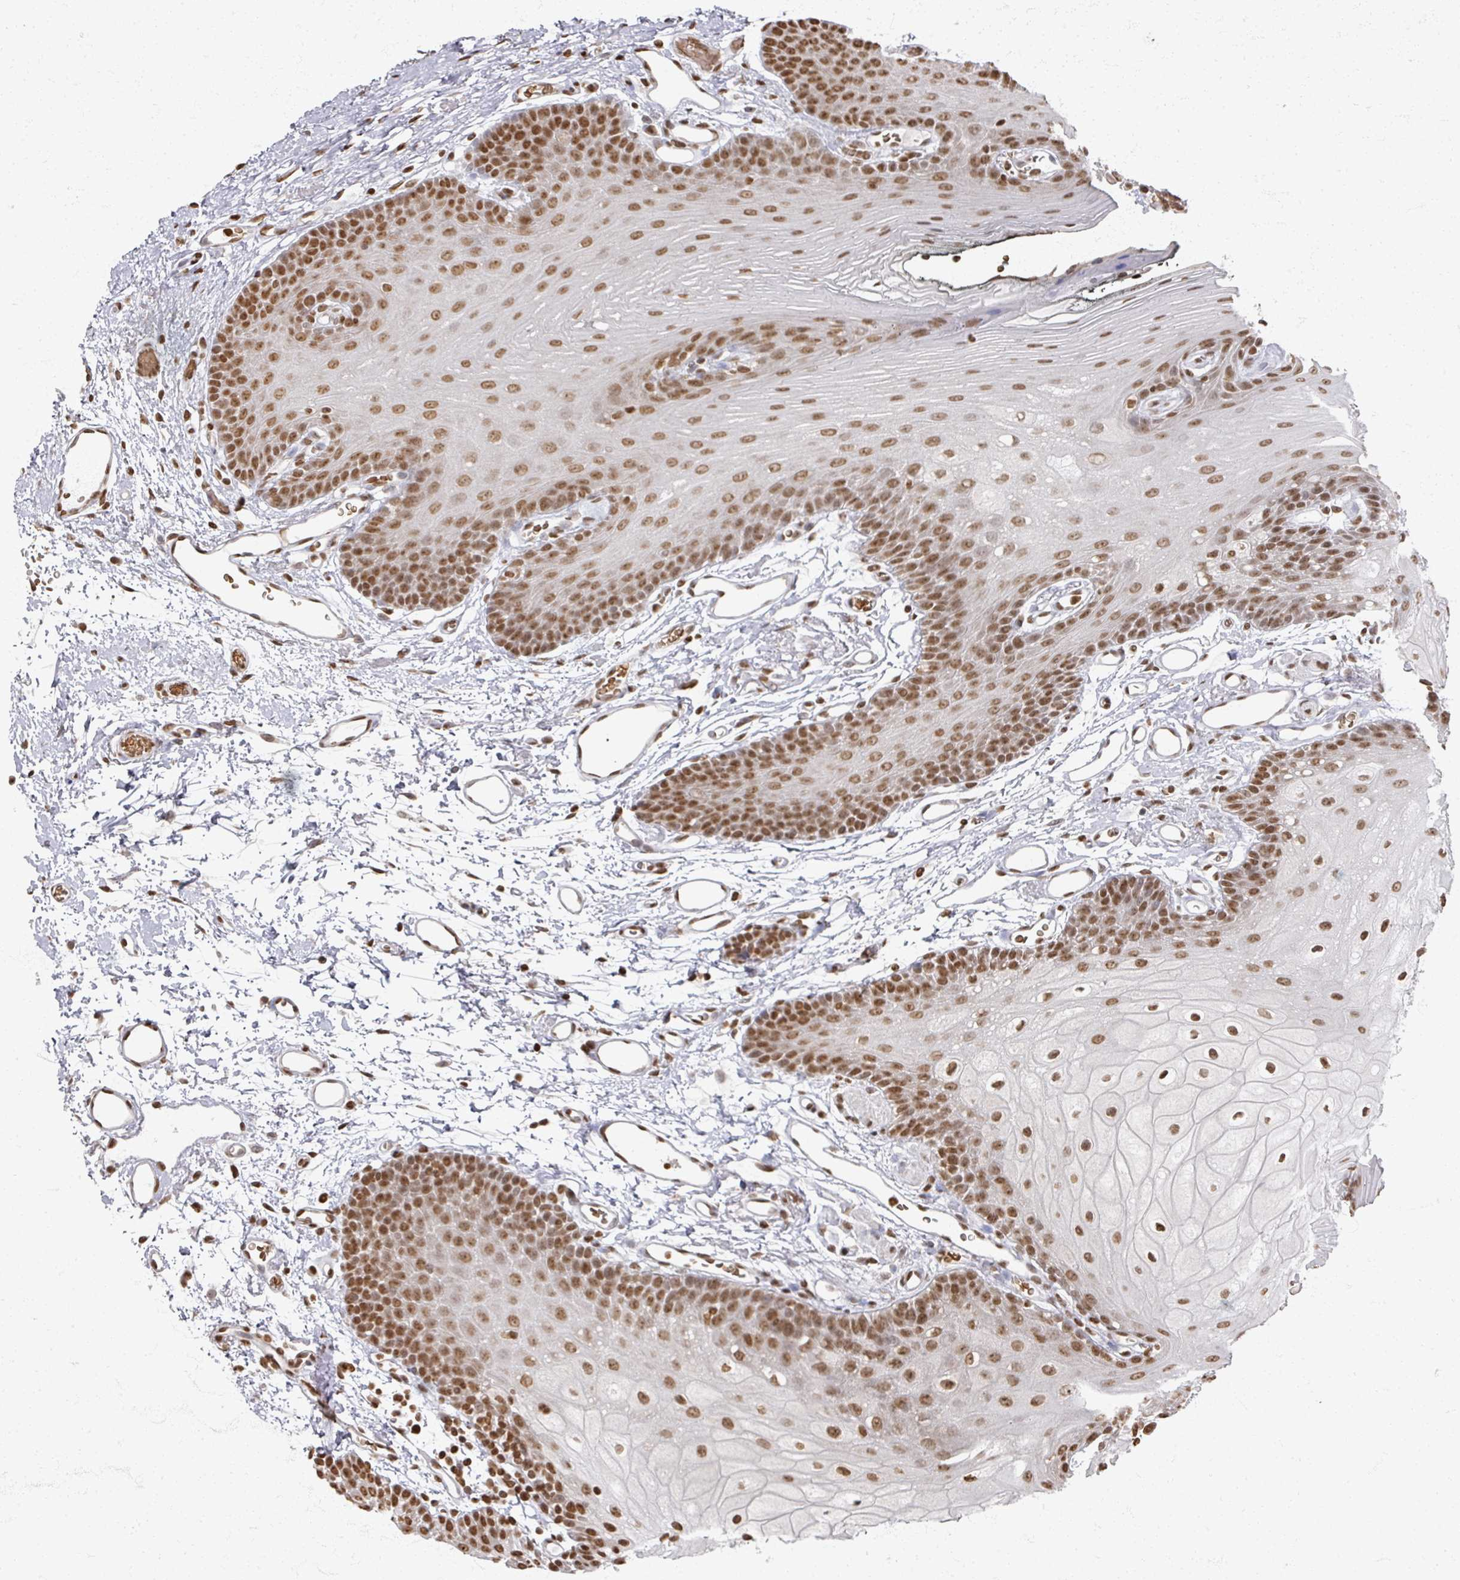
{"staining": {"intensity": "moderate", "quantity": ">75%", "location": "nuclear"}, "tissue": "oral mucosa", "cell_type": "Squamous epithelial cells", "image_type": "normal", "snomed": [{"axis": "morphology", "description": "Normal tissue, NOS"}, {"axis": "morphology", "description": "Squamous cell carcinoma, NOS"}, {"axis": "topography", "description": "Oral tissue"}, {"axis": "topography", "description": "Head-Neck"}], "caption": "DAB immunohistochemical staining of unremarkable human oral mucosa shows moderate nuclear protein expression in approximately >75% of squamous epithelial cells.", "gene": "DCUN1D5", "patient": {"sex": "female", "age": 81}}